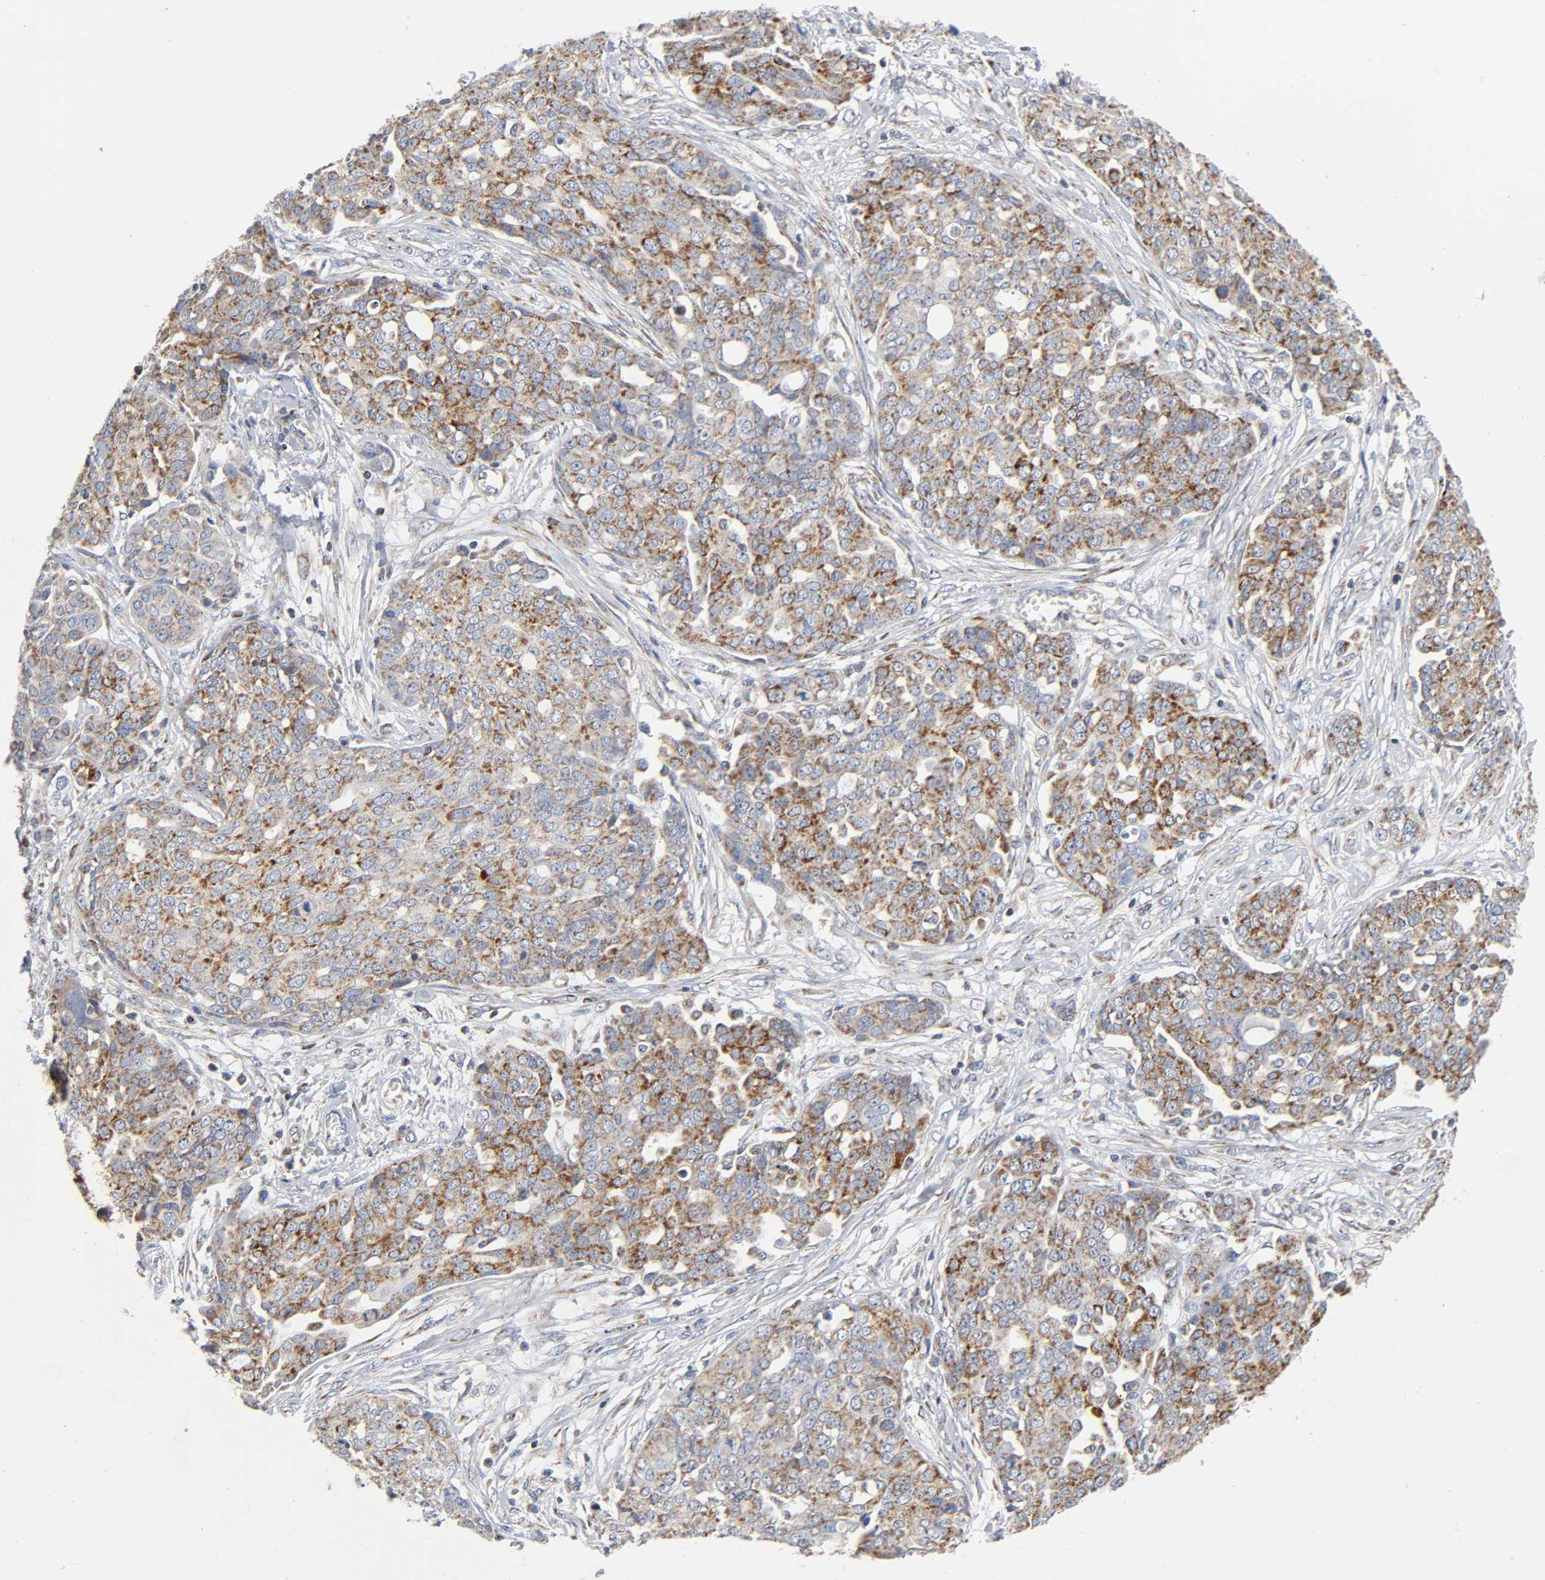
{"staining": {"intensity": "moderate", "quantity": ">75%", "location": "cytoplasmic/membranous"}, "tissue": "ovarian cancer", "cell_type": "Tumor cells", "image_type": "cancer", "snomed": [{"axis": "morphology", "description": "Cystadenocarcinoma, serous, NOS"}, {"axis": "topography", "description": "Soft tissue"}, {"axis": "topography", "description": "Ovary"}], "caption": "DAB (3,3'-diaminobenzidine) immunohistochemical staining of human ovarian cancer (serous cystadenocarcinoma) shows moderate cytoplasmic/membranous protein positivity in about >75% of tumor cells. (DAB (3,3'-diaminobenzidine) IHC with brightfield microscopy, high magnification).", "gene": "BAK1", "patient": {"sex": "female", "age": 57}}